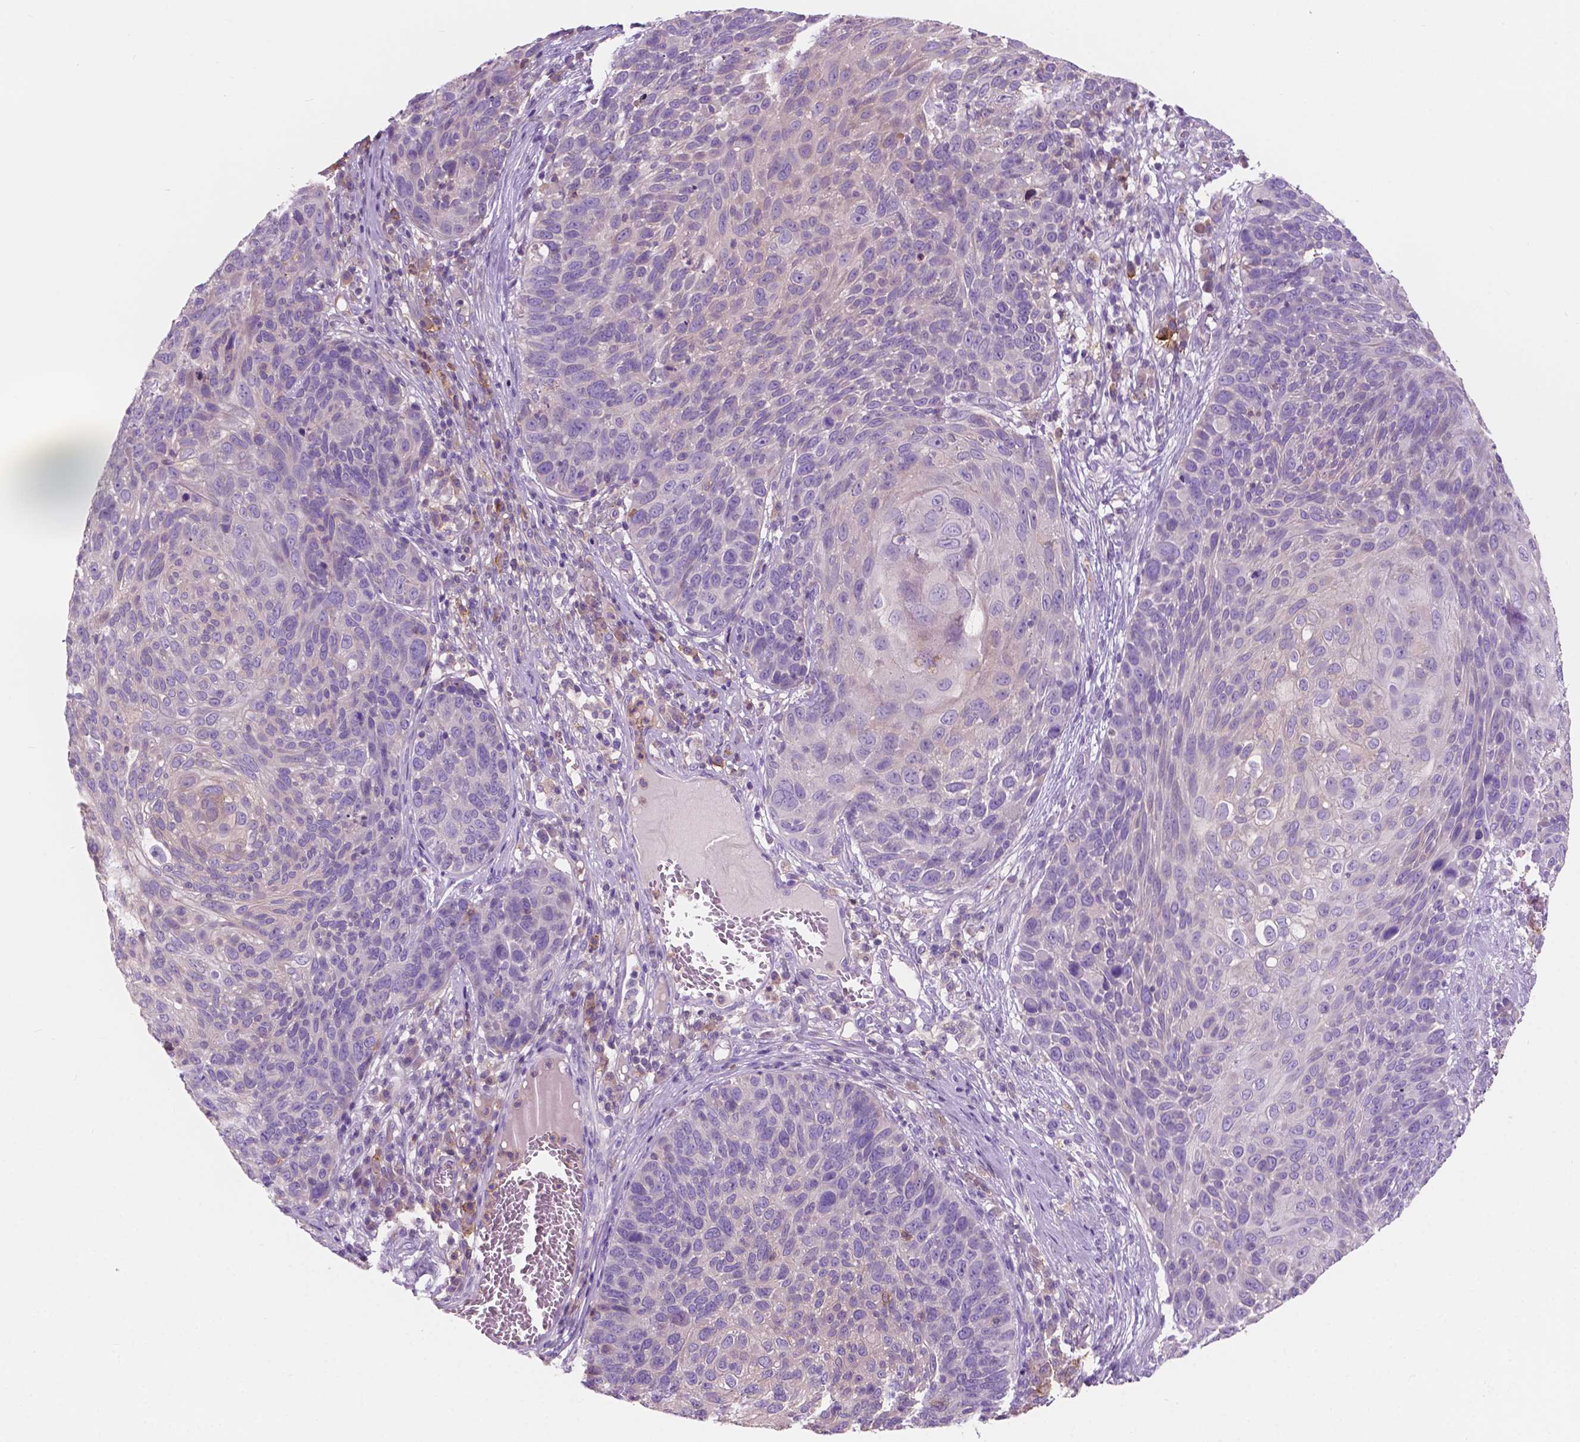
{"staining": {"intensity": "negative", "quantity": "none", "location": "none"}, "tissue": "skin cancer", "cell_type": "Tumor cells", "image_type": "cancer", "snomed": [{"axis": "morphology", "description": "Squamous cell carcinoma, NOS"}, {"axis": "topography", "description": "Skin"}], "caption": "Immunohistochemical staining of human squamous cell carcinoma (skin) exhibits no significant staining in tumor cells.", "gene": "SEMA4A", "patient": {"sex": "male", "age": 92}}